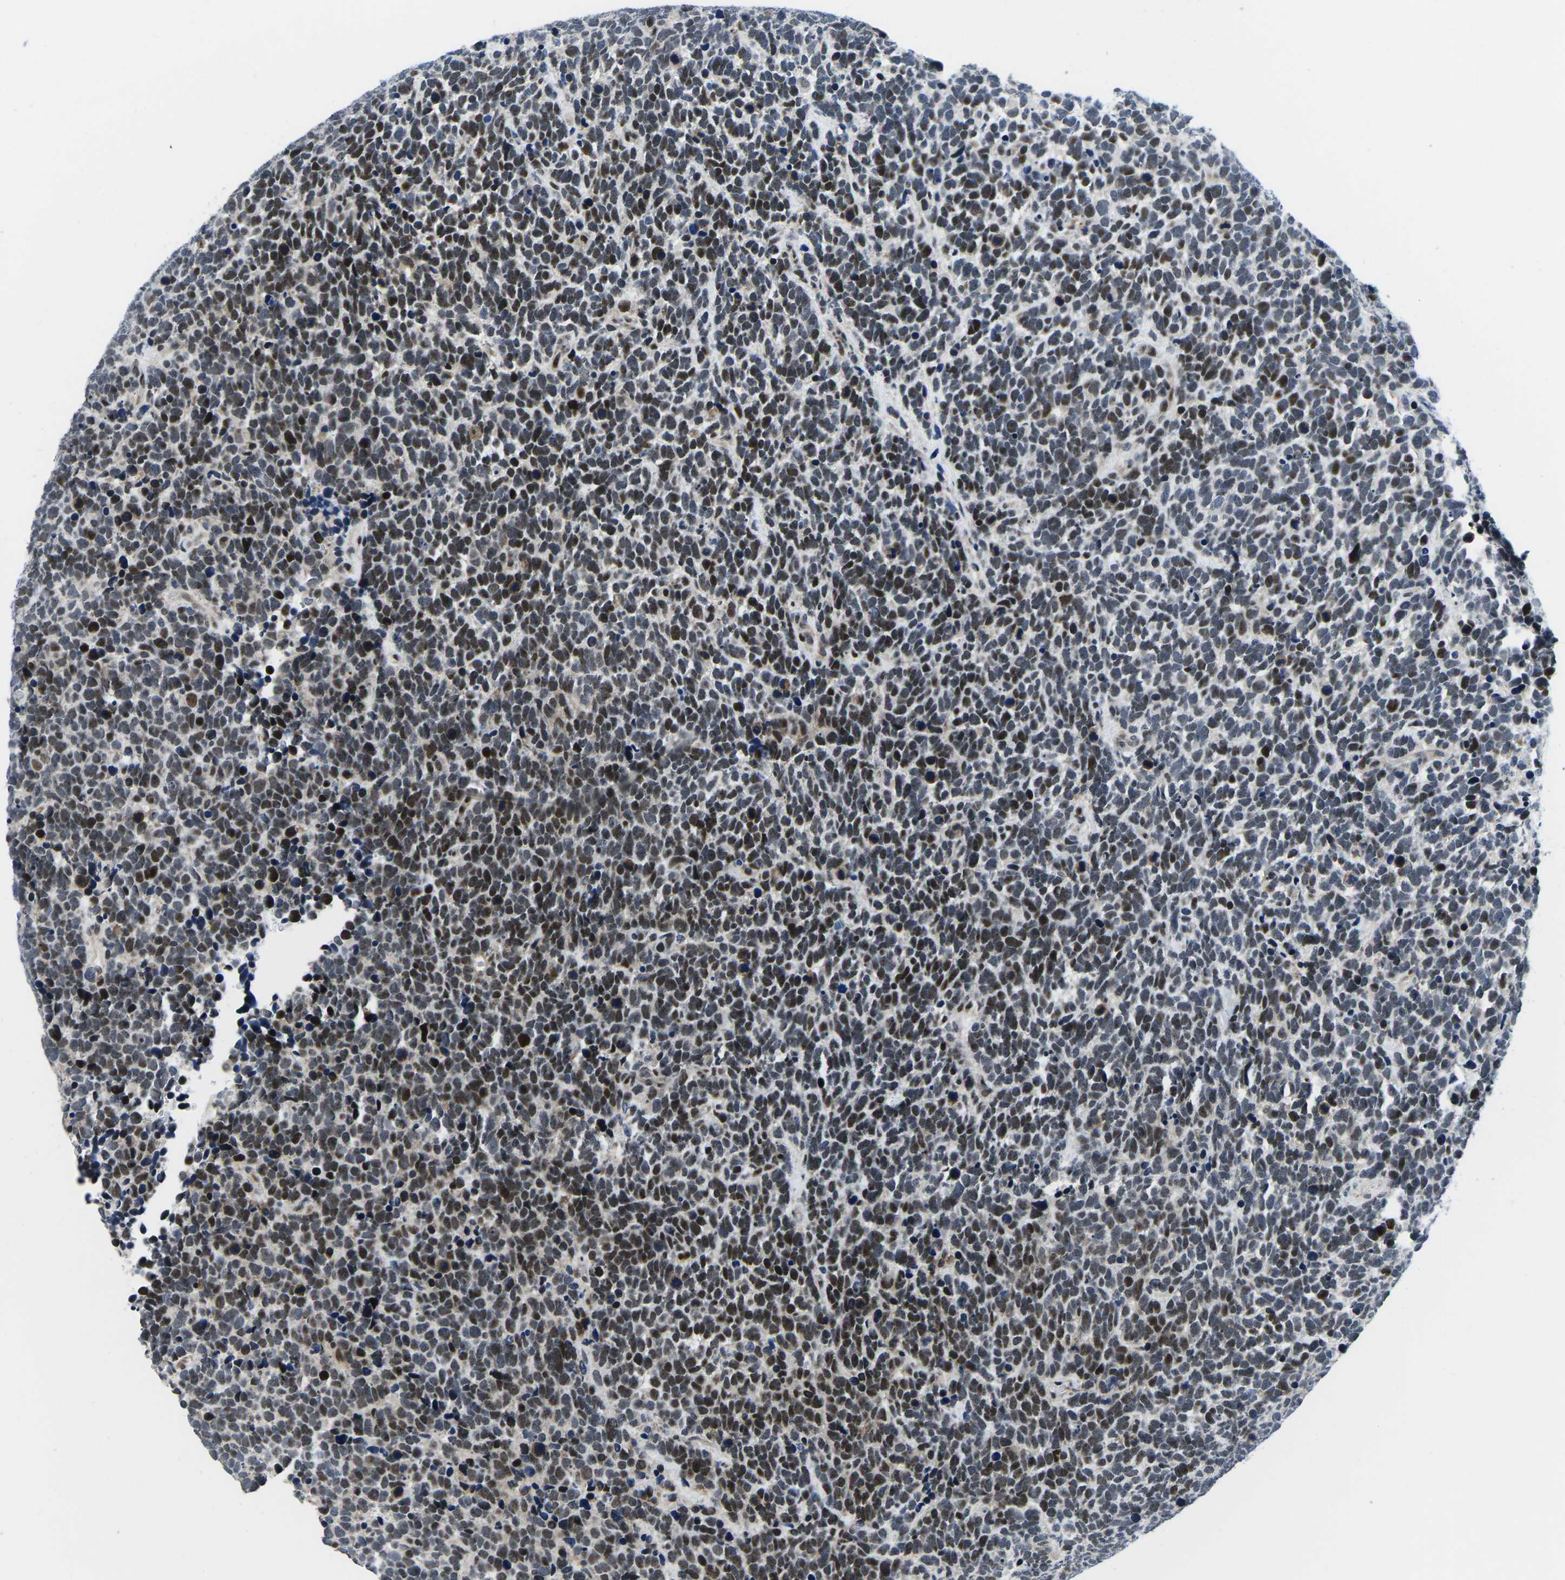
{"staining": {"intensity": "strong", "quantity": "25%-75%", "location": "nuclear"}, "tissue": "urothelial cancer", "cell_type": "Tumor cells", "image_type": "cancer", "snomed": [{"axis": "morphology", "description": "Urothelial carcinoma, High grade"}, {"axis": "topography", "description": "Urinary bladder"}], "caption": "Urothelial cancer stained with a brown dye shows strong nuclear positive positivity in about 25%-75% of tumor cells.", "gene": "CDC73", "patient": {"sex": "female", "age": 82}}